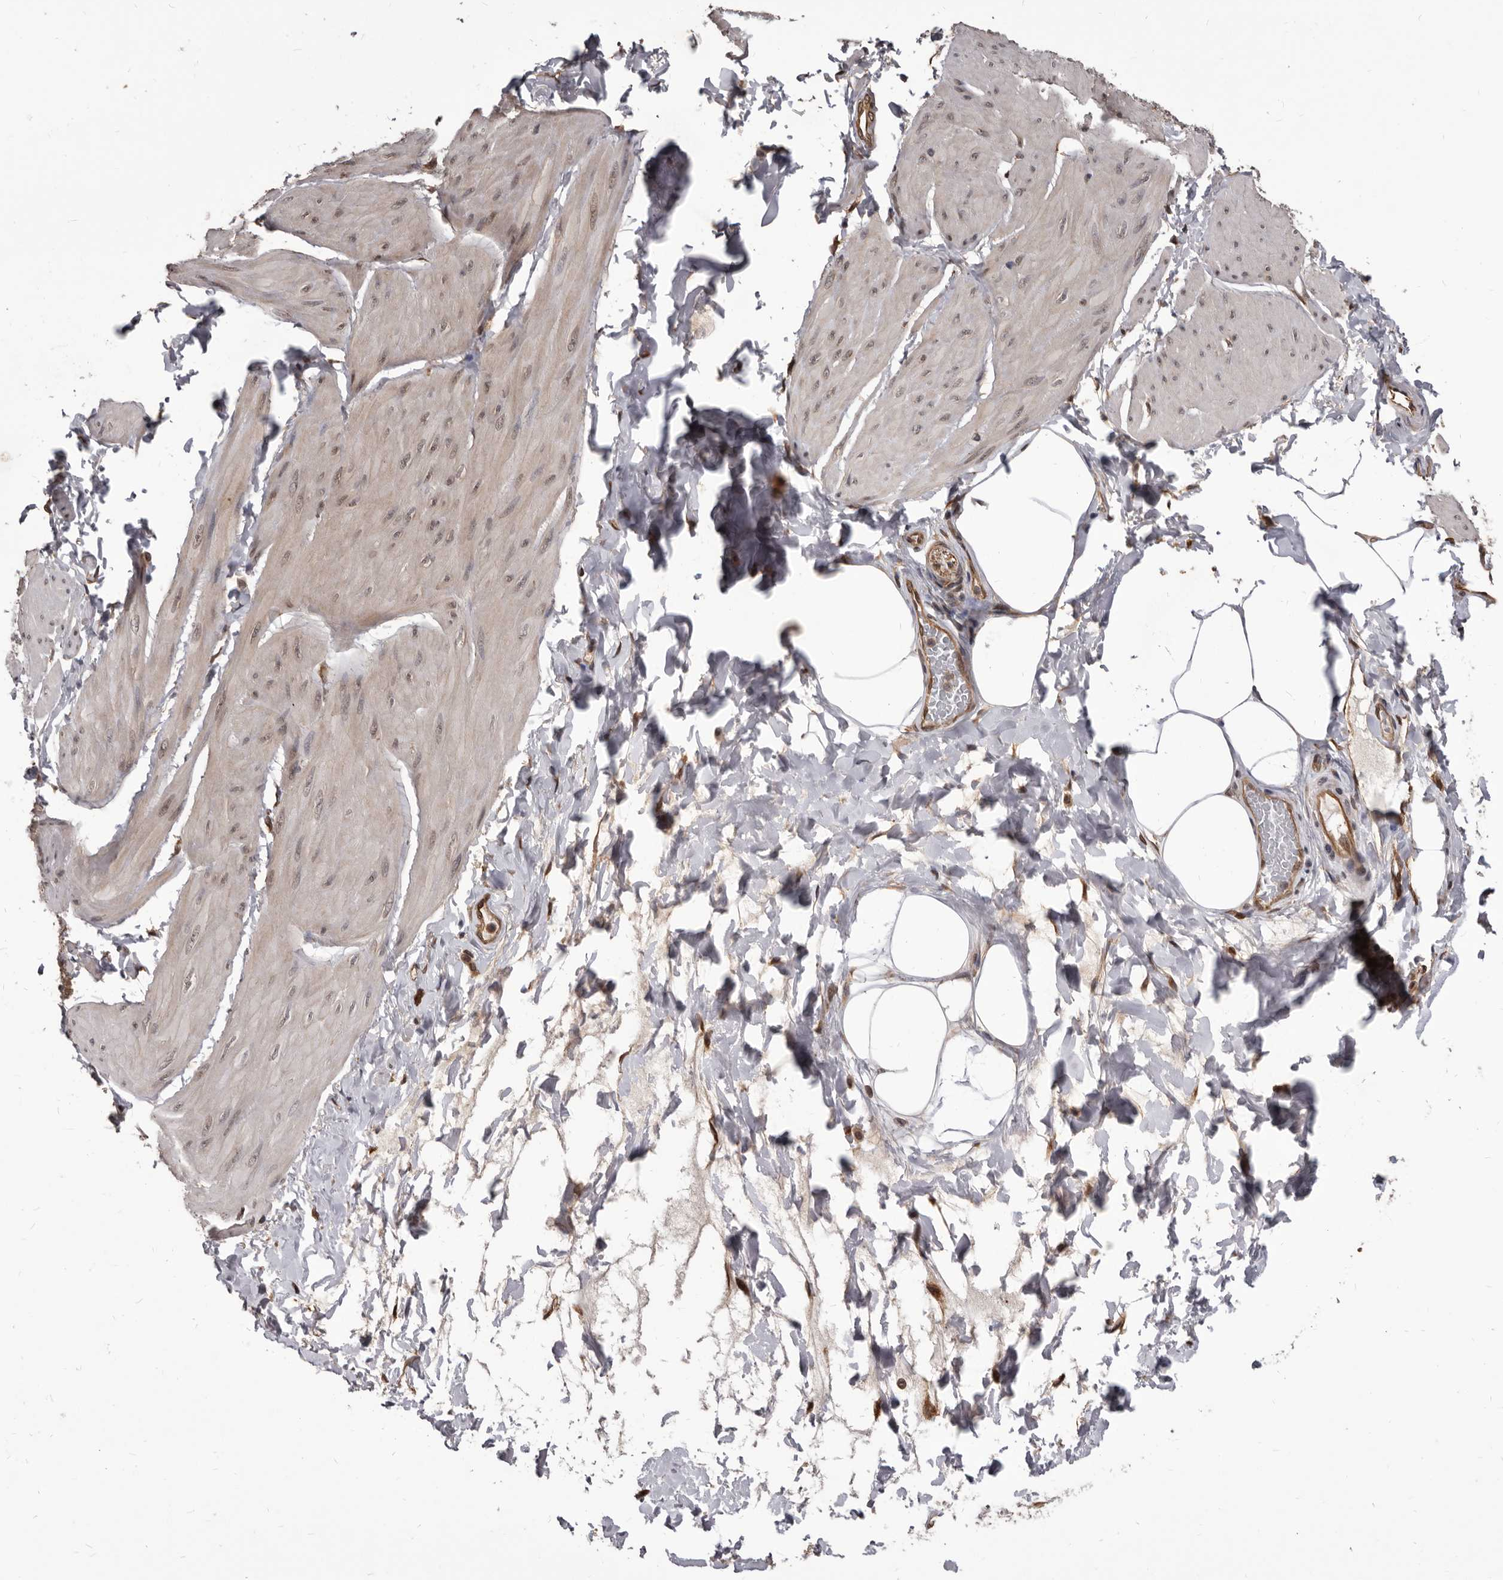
{"staining": {"intensity": "weak", "quantity": ">75%", "location": "cytoplasmic/membranous,nuclear"}, "tissue": "smooth muscle", "cell_type": "Smooth muscle cells", "image_type": "normal", "snomed": [{"axis": "morphology", "description": "Urothelial carcinoma, High grade"}, {"axis": "topography", "description": "Urinary bladder"}], "caption": "Weak cytoplasmic/membranous,nuclear protein positivity is present in approximately >75% of smooth muscle cells in smooth muscle.", "gene": "ADAMTS20", "patient": {"sex": "male", "age": 46}}